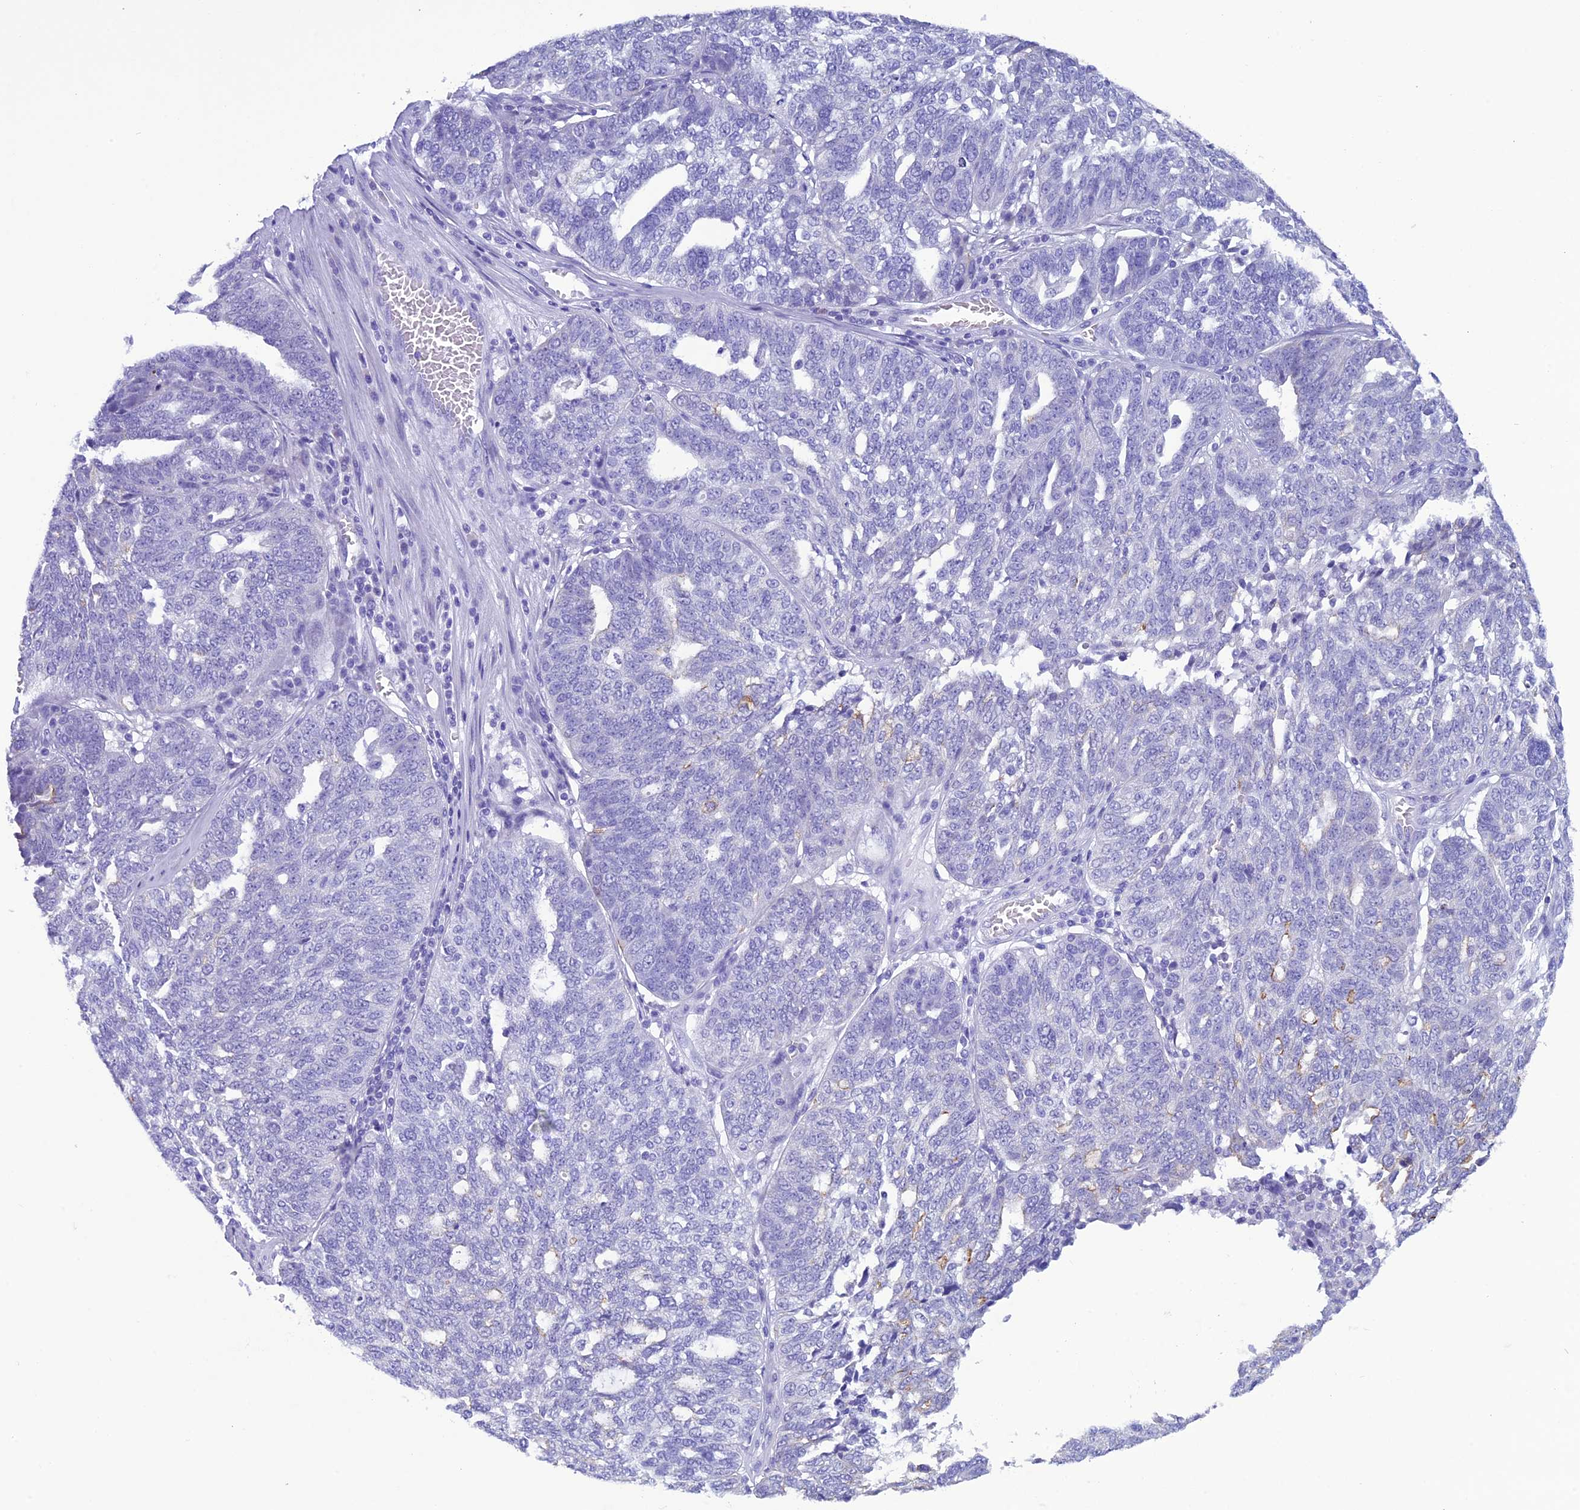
{"staining": {"intensity": "negative", "quantity": "none", "location": "none"}, "tissue": "ovarian cancer", "cell_type": "Tumor cells", "image_type": "cancer", "snomed": [{"axis": "morphology", "description": "Cystadenocarcinoma, serous, NOS"}, {"axis": "topography", "description": "Ovary"}], "caption": "DAB (3,3'-diaminobenzidine) immunohistochemical staining of human ovarian cancer exhibits no significant expression in tumor cells.", "gene": "SCEL", "patient": {"sex": "female", "age": 59}}